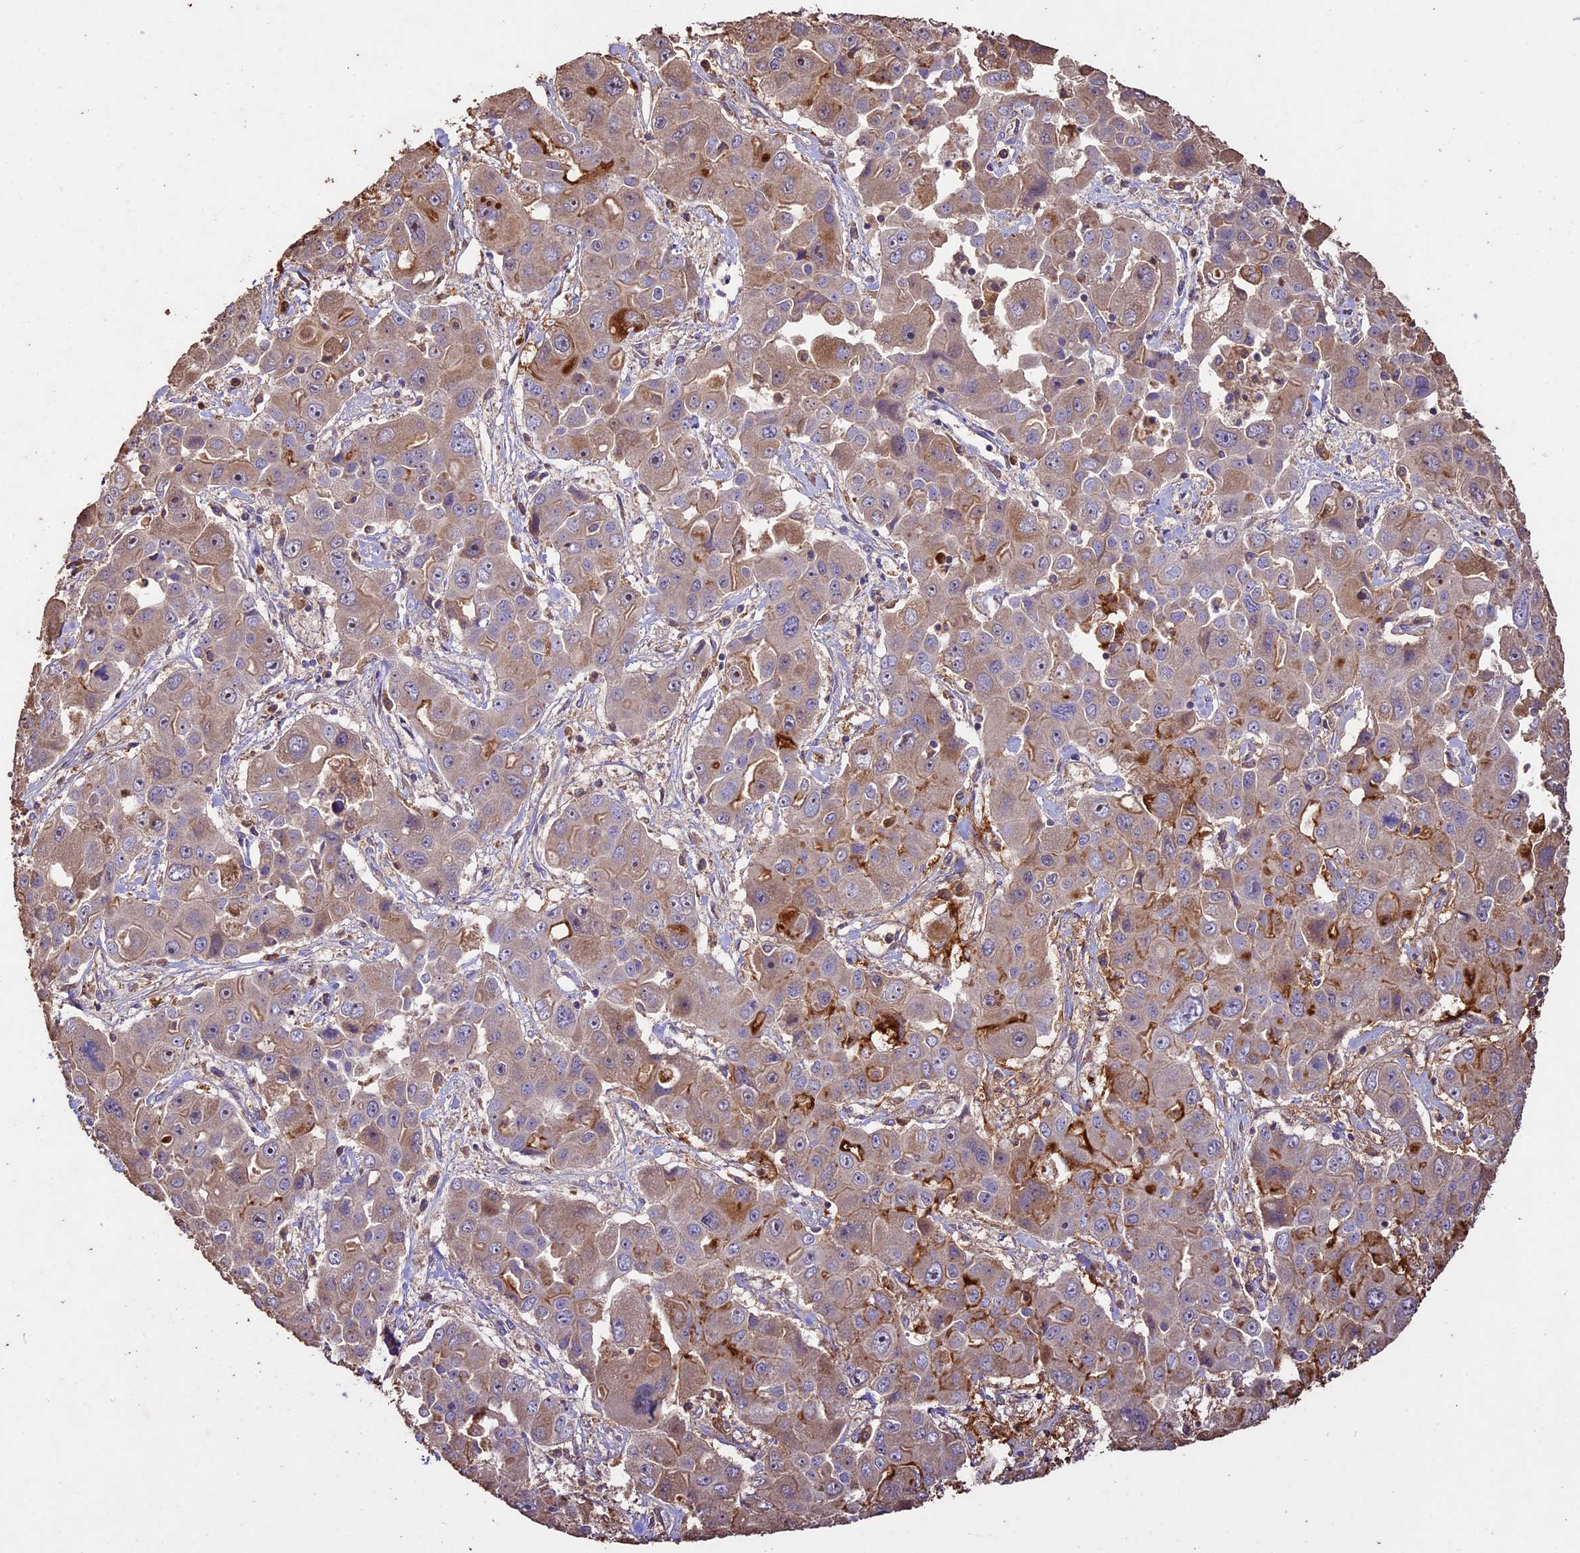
{"staining": {"intensity": "weak", "quantity": "25%-75%", "location": "cytoplasmic/membranous"}, "tissue": "liver cancer", "cell_type": "Tumor cells", "image_type": "cancer", "snomed": [{"axis": "morphology", "description": "Cholangiocarcinoma"}, {"axis": "topography", "description": "Liver"}], "caption": "Protein positivity by immunohistochemistry (IHC) exhibits weak cytoplasmic/membranous staining in about 25%-75% of tumor cells in liver cholangiocarcinoma.", "gene": "CRLF1", "patient": {"sex": "male", "age": 67}}